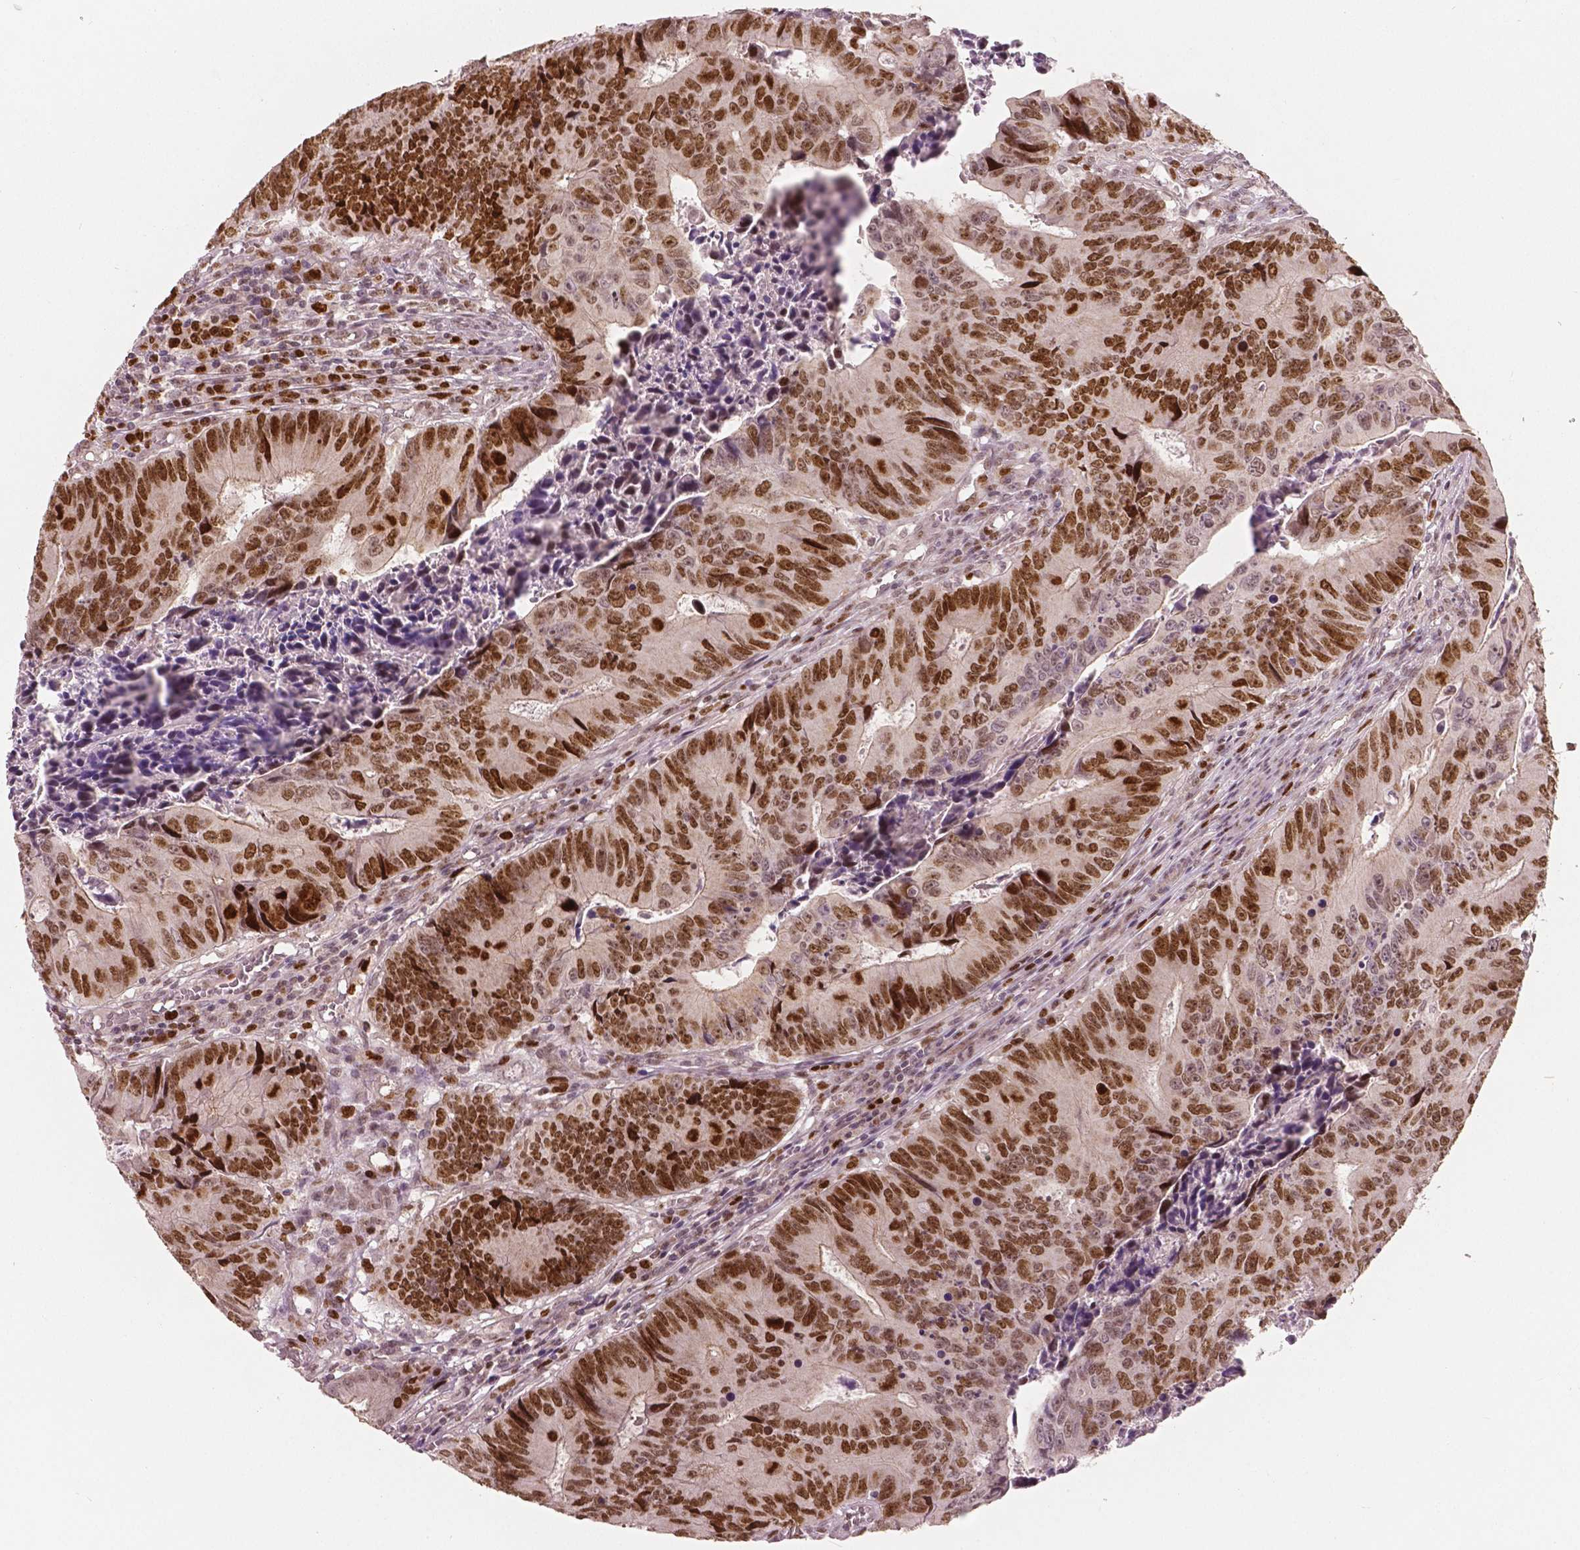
{"staining": {"intensity": "strong", "quantity": "25%-75%", "location": "cytoplasmic/membranous,nuclear"}, "tissue": "colorectal cancer", "cell_type": "Tumor cells", "image_type": "cancer", "snomed": [{"axis": "morphology", "description": "Adenocarcinoma, NOS"}, {"axis": "topography", "description": "Colon"}], "caption": "Immunohistochemistry of colorectal adenocarcinoma demonstrates high levels of strong cytoplasmic/membranous and nuclear positivity in about 25%-75% of tumor cells.", "gene": "NSD2", "patient": {"sex": "female", "age": 87}}